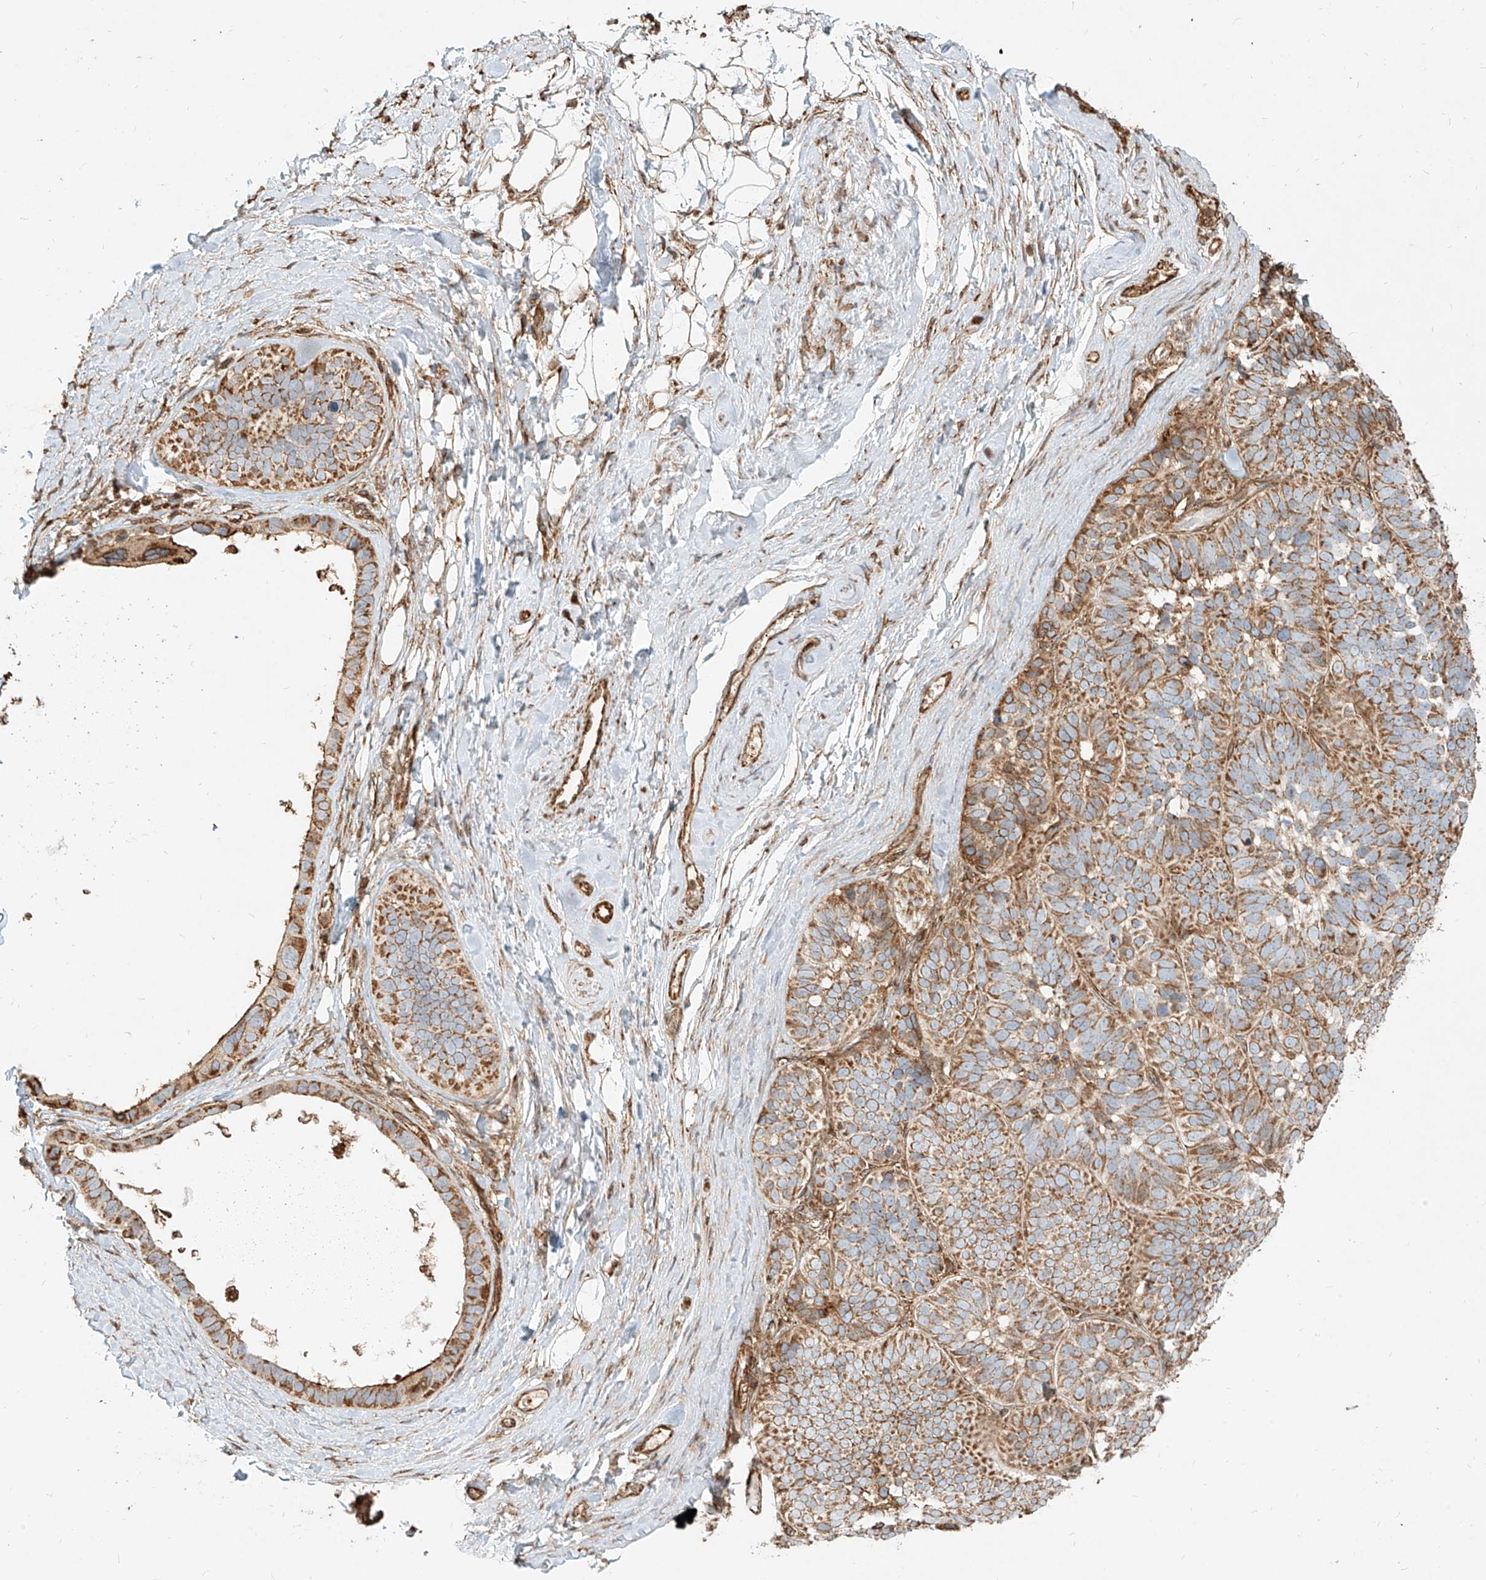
{"staining": {"intensity": "moderate", "quantity": ">75%", "location": "cytoplasmic/membranous"}, "tissue": "skin cancer", "cell_type": "Tumor cells", "image_type": "cancer", "snomed": [{"axis": "morphology", "description": "Basal cell carcinoma"}, {"axis": "topography", "description": "Skin"}], "caption": "The image reveals immunohistochemical staining of skin basal cell carcinoma. There is moderate cytoplasmic/membranous positivity is seen in about >75% of tumor cells. The staining is performed using DAB brown chromogen to label protein expression. The nuclei are counter-stained blue using hematoxylin.", "gene": "MTX2", "patient": {"sex": "male", "age": 62}}